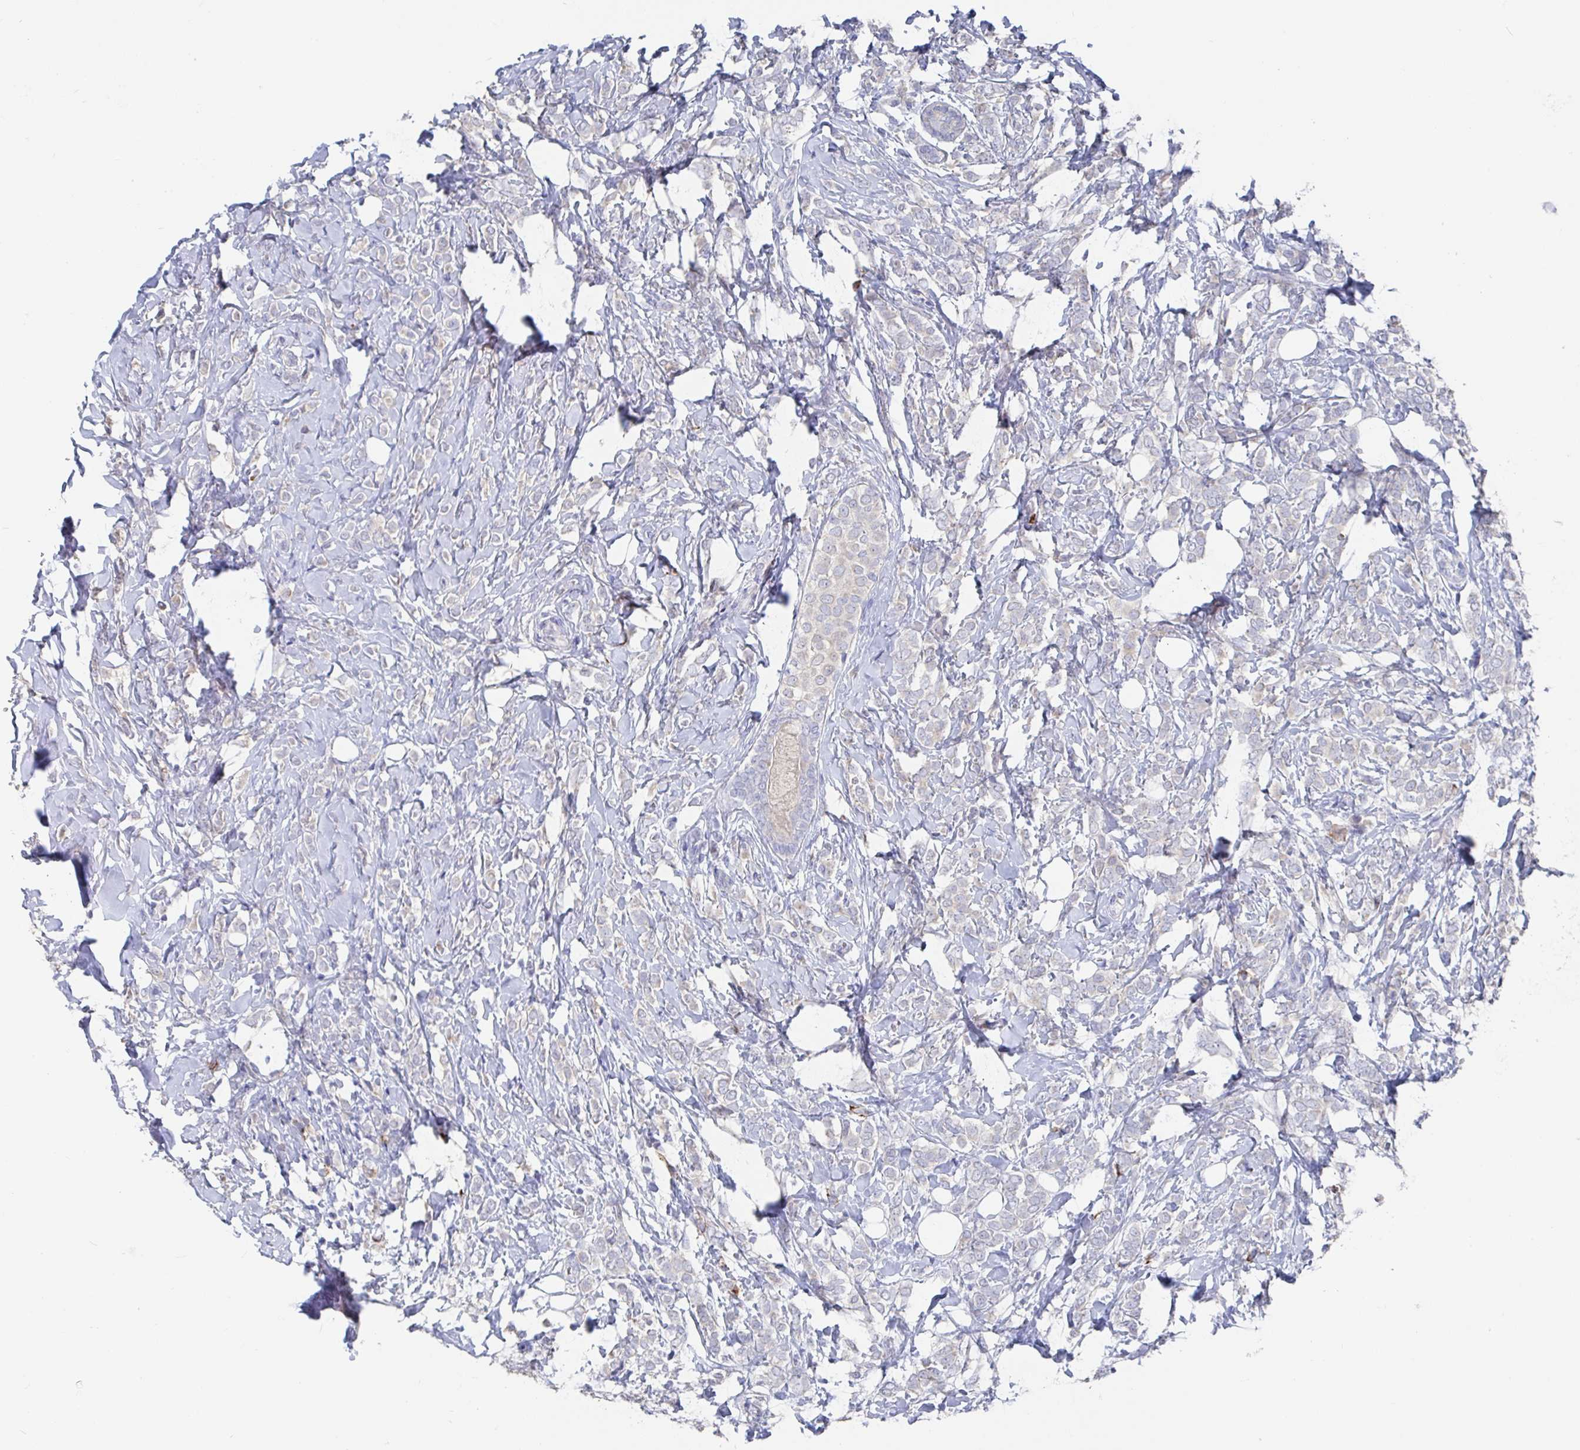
{"staining": {"intensity": "negative", "quantity": "none", "location": "none"}, "tissue": "breast cancer", "cell_type": "Tumor cells", "image_type": "cancer", "snomed": [{"axis": "morphology", "description": "Lobular carcinoma"}, {"axis": "topography", "description": "Breast"}], "caption": "Immunohistochemical staining of breast cancer (lobular carcinoma) exhibits no significant positivity in tumor cells.", "gene": "GPR148", "patient": {"sex": "female", "age": 49}}